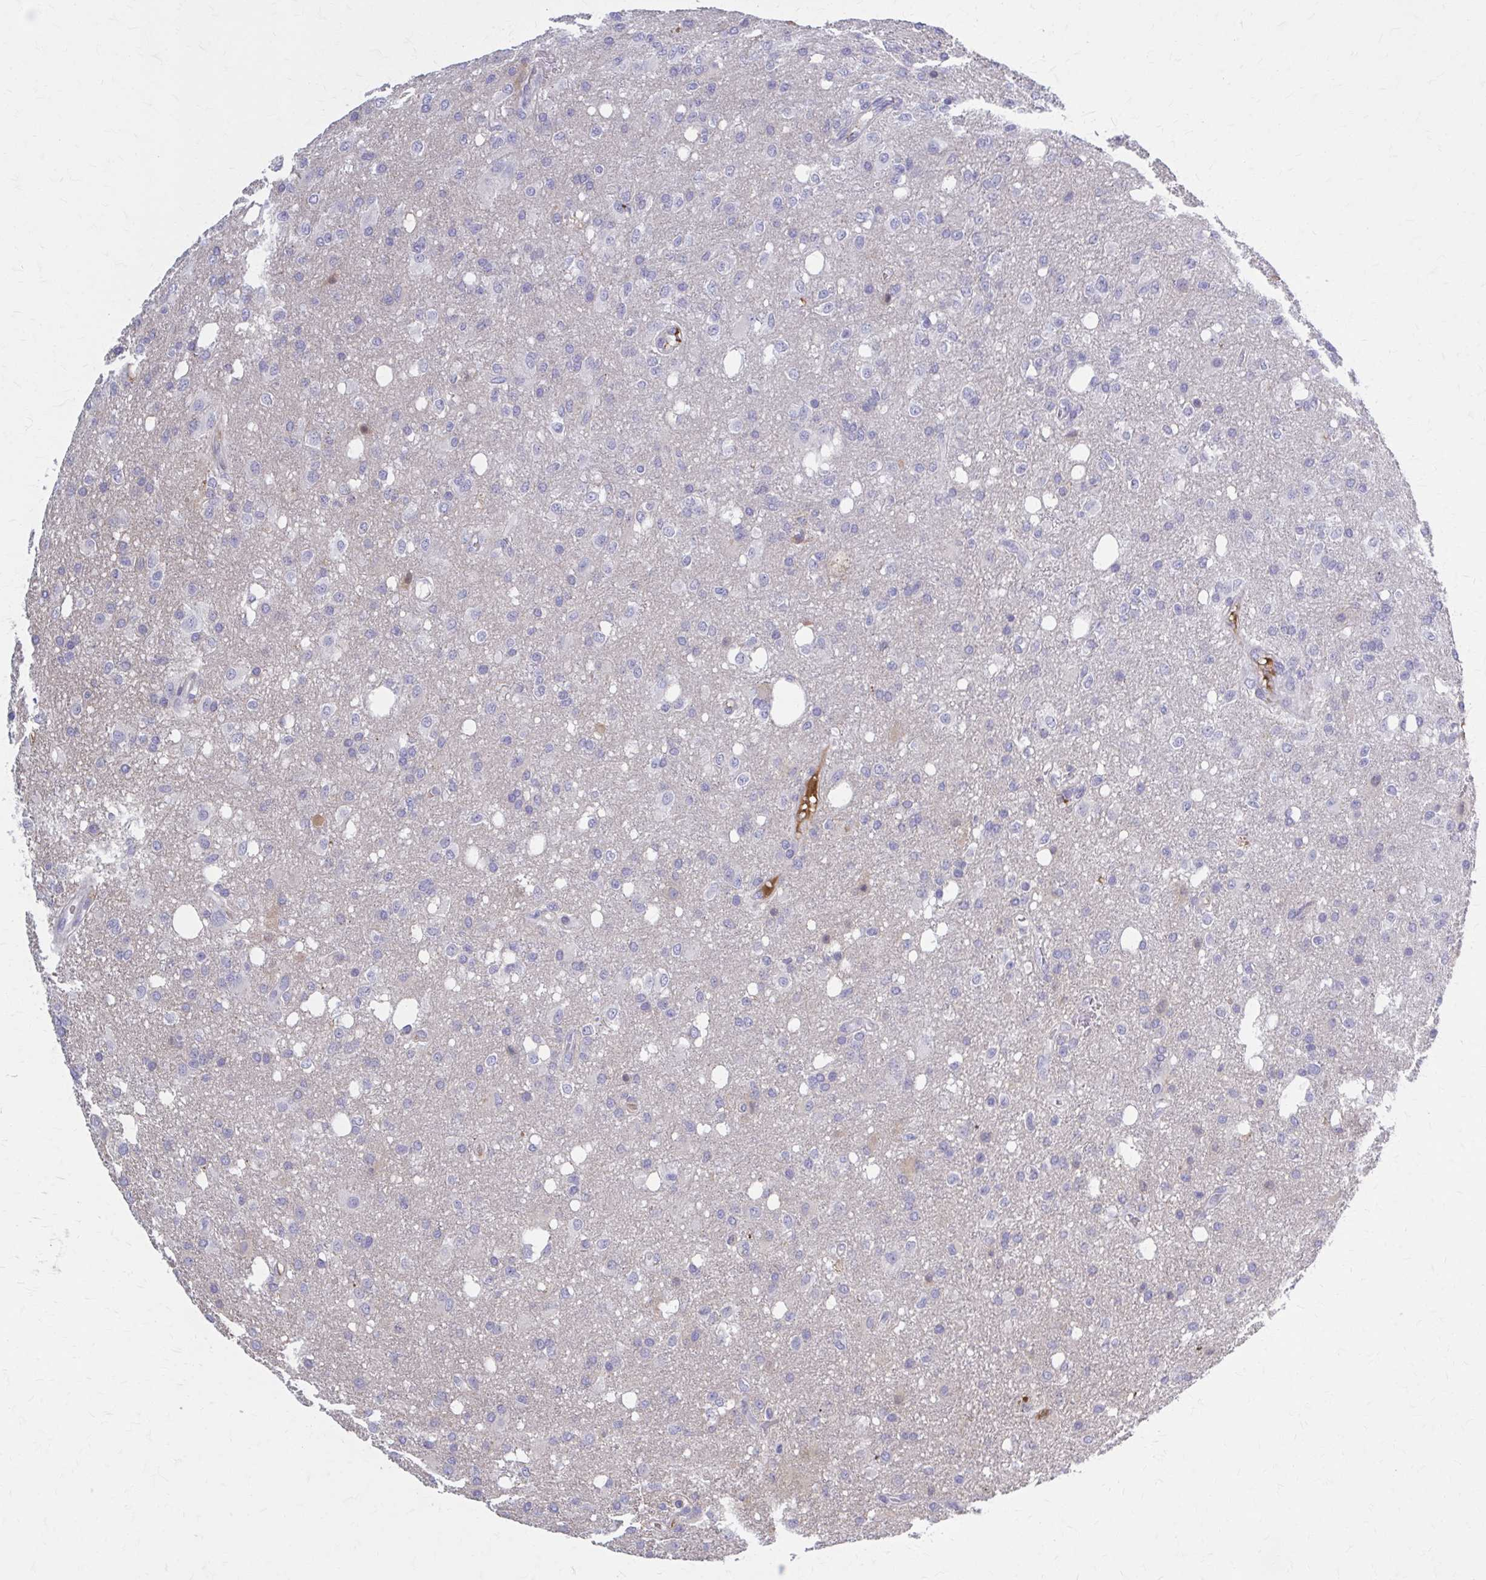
{"staining": {"intensity": "negative", "quantity": "none", "location": "none"}, "tissue": "glioma", "cell_type": "Tumor cells", "image_type": "cancer", "snomed": [{"axis": "morphology", "description": "Glioma, malignant, Low grade"}, {"axis": "topography", "description": "Brain"}], "caption": "Malignant glioma (low-grade) was stained to show a protein in brown. There is no significant expression in tumor cells.", "gene": "SERPIND1", "patient": {"sex": "female", "age": 58}}